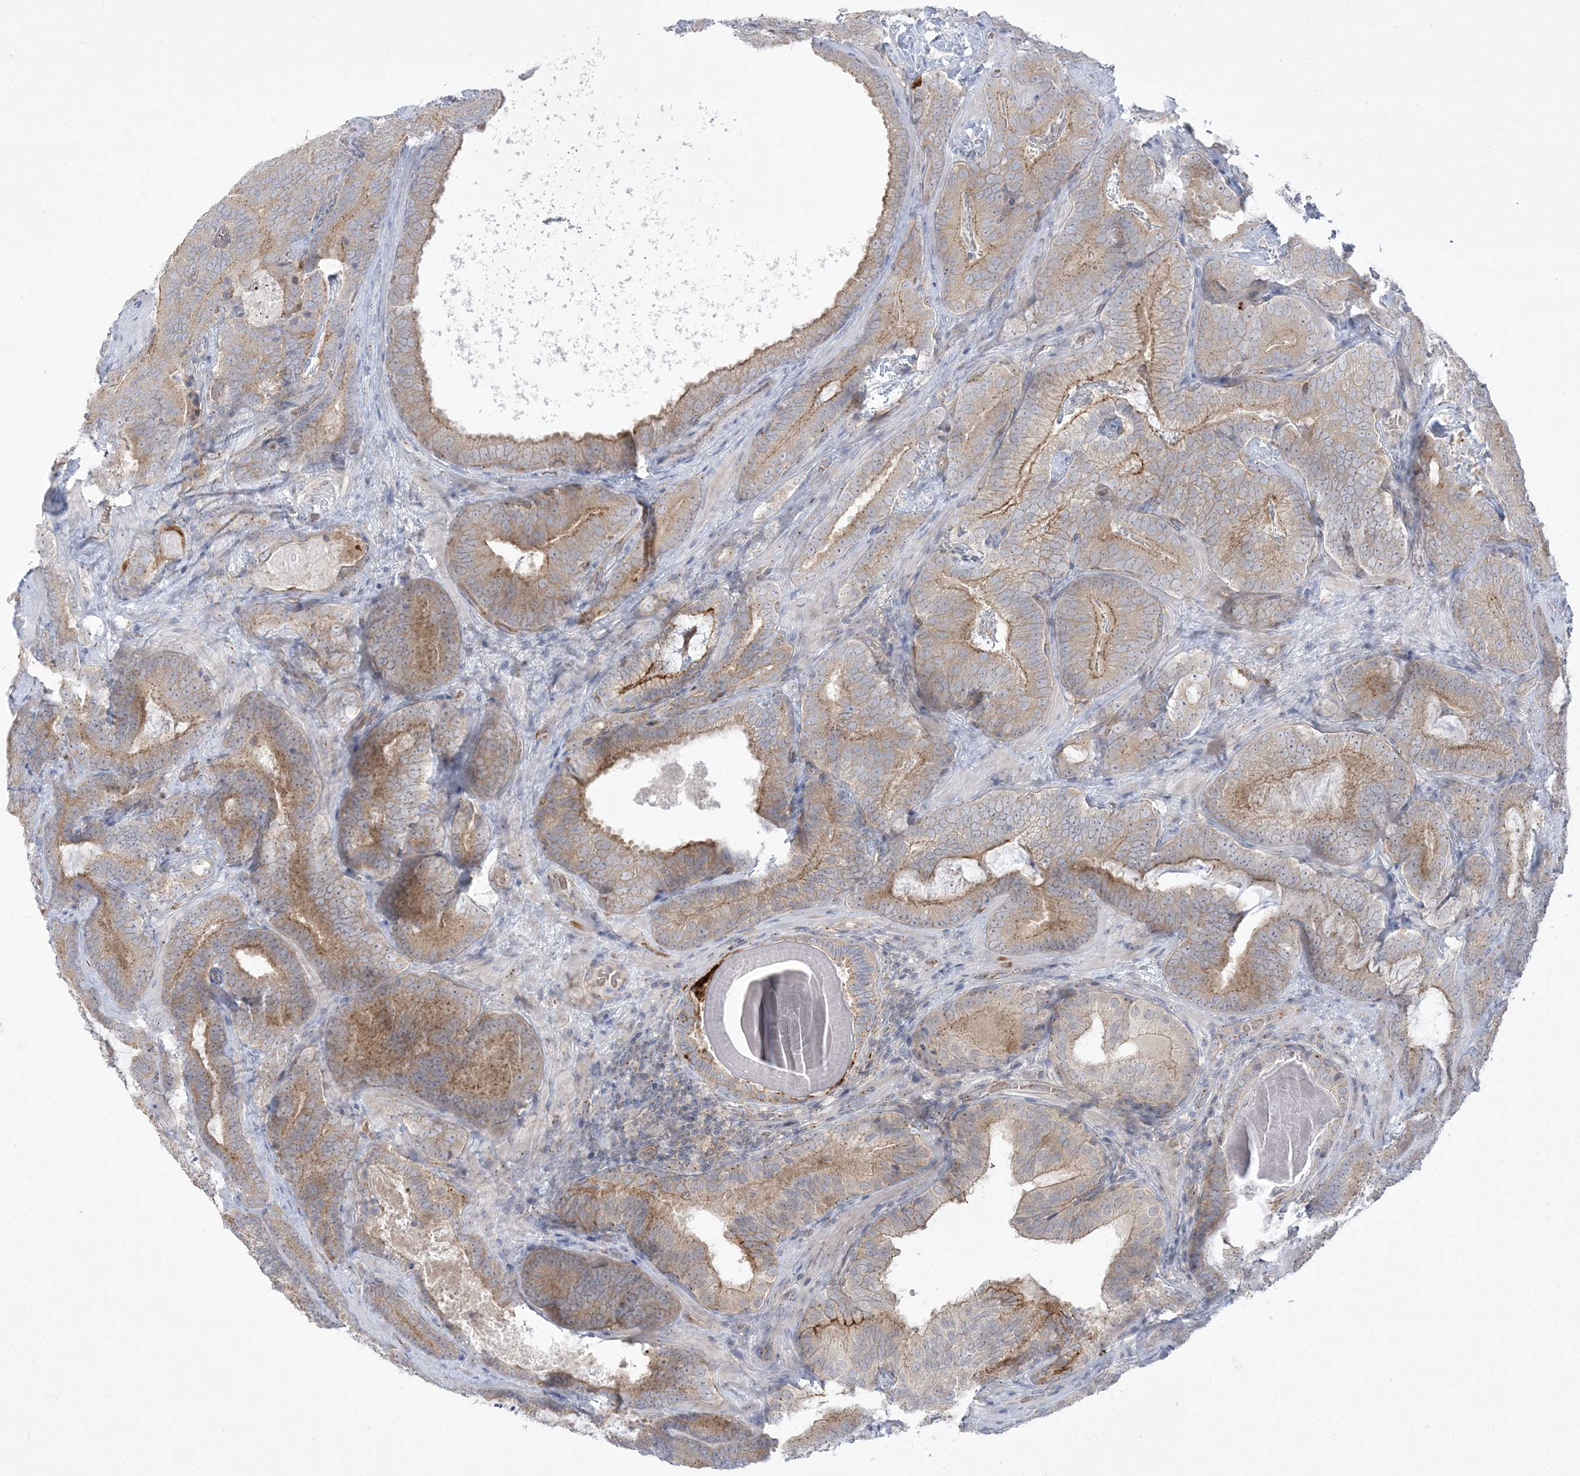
{"staining": {"intensity": "moderate", "quantity": ">75%", "location": "cytoplasmic/membranous"}, "tissue": "prostate cancer", "cell_type": "Tumor cells", "image_type": "cancer", "snomed": [{"axis": "morphology", "description": "Adenocarcinoma, High grade"}, {"axis": "topography", "description": "Prostate"}], "caption": "Prostate cancer tissue displays moderate cytoplasmic/membranous staining in about >75% of tumor cells, visualized by immunohistochemistry.", "gene": "ADAMTS12", "patient": {"sex": "male", "age": 66}}